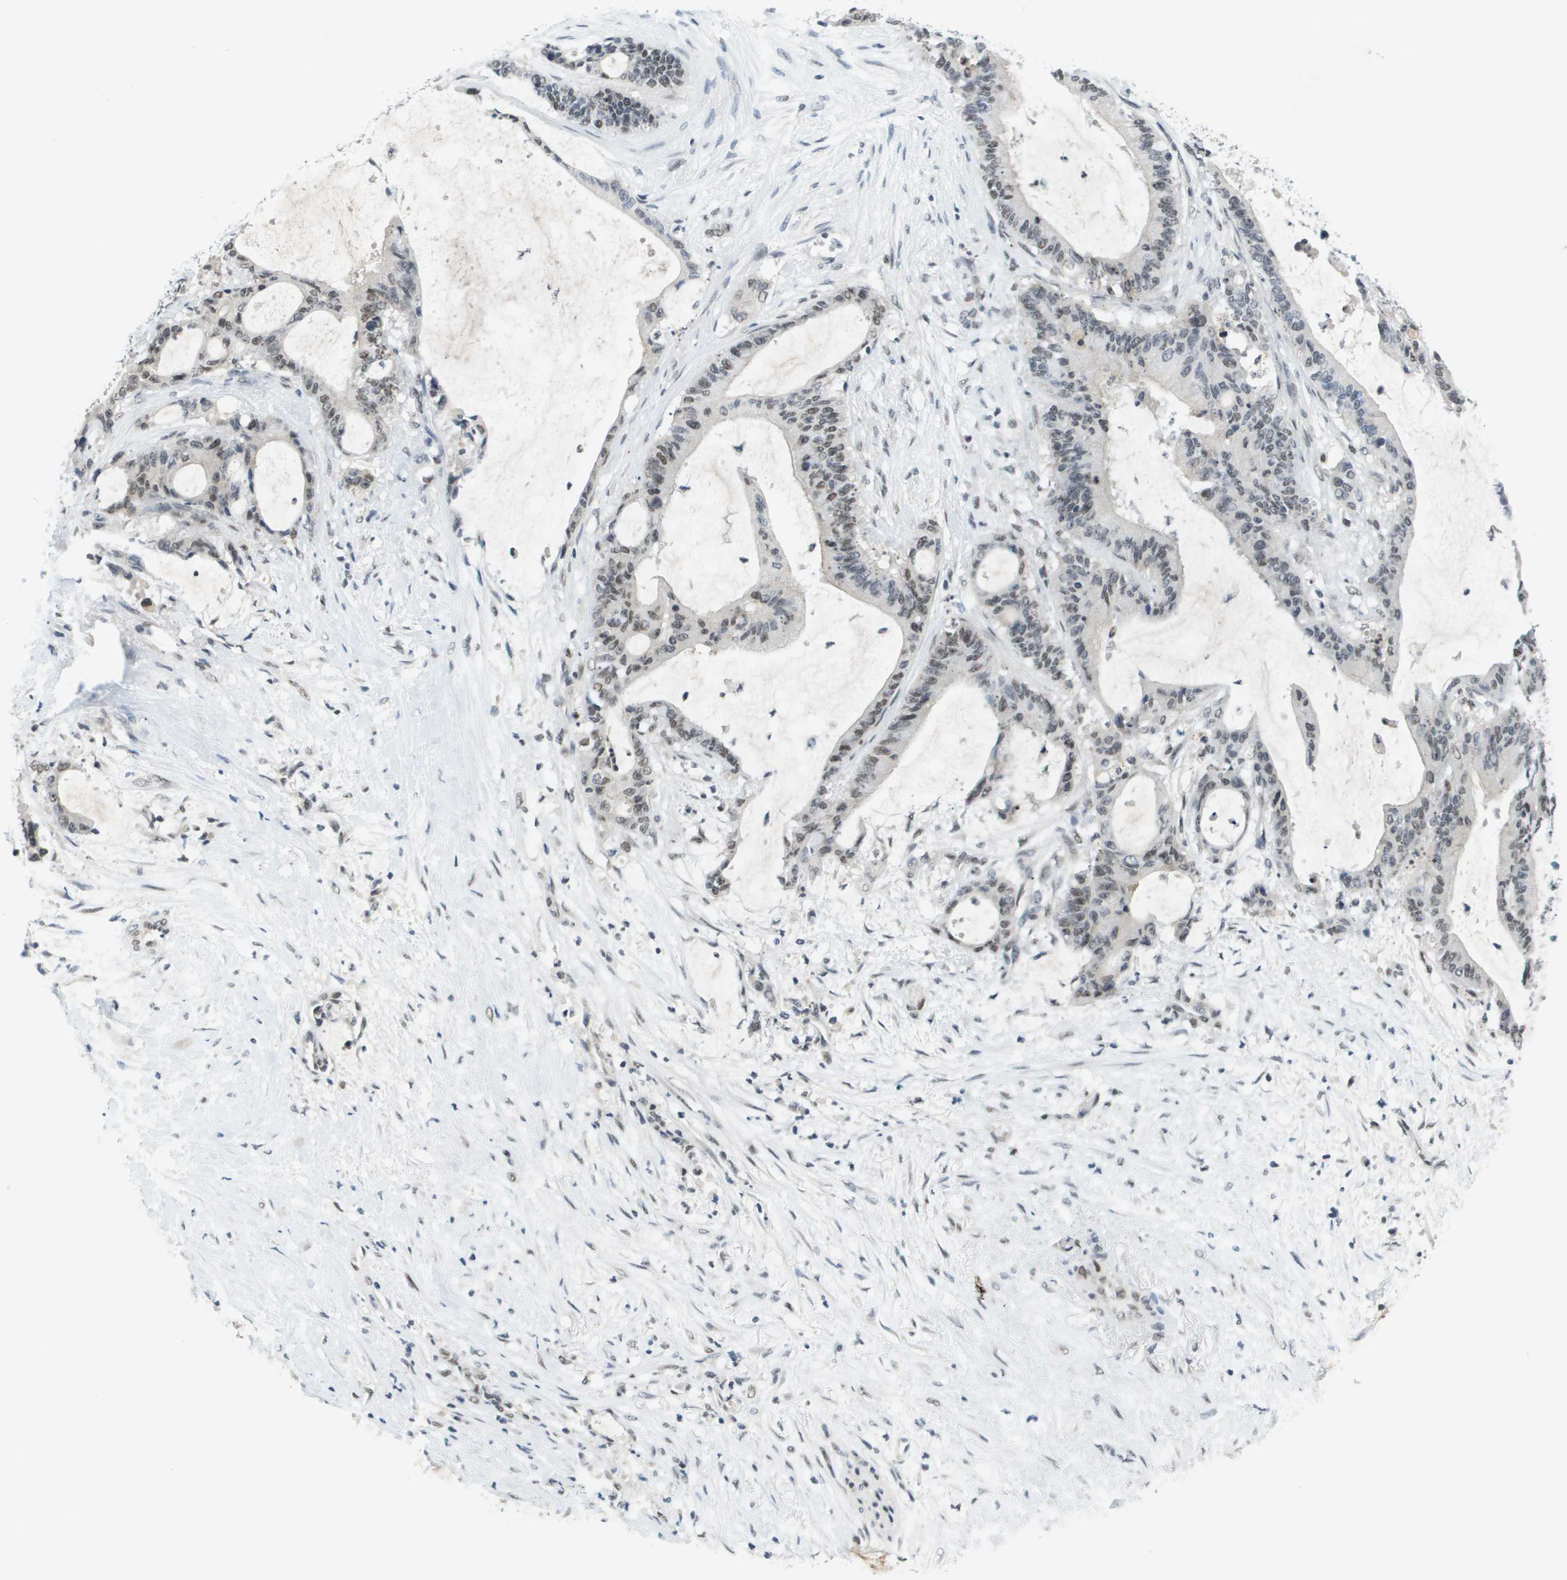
{"staining": {"intensity": "moderate", "quantity": "25%-75%", "location": "nuclear"}, "tissue": "liver cancer", "cell_type": "Tumor cells", "image_type": "cancer", "snomed": [{"axis": "morphology", "description": "Cholangiocarcinoma"}, {"axis": "topography", "description": "Liver"}], "caption": "Immunohistochemistry image of human cholangiocarcinoma (liver) stained for a protein (brown), which exhibits medium levels of moderate nuclear positivity in about 25%-75% of tumor cells.", "gene": "CBX5", "patient": {"sex": "female", "age": 73}}